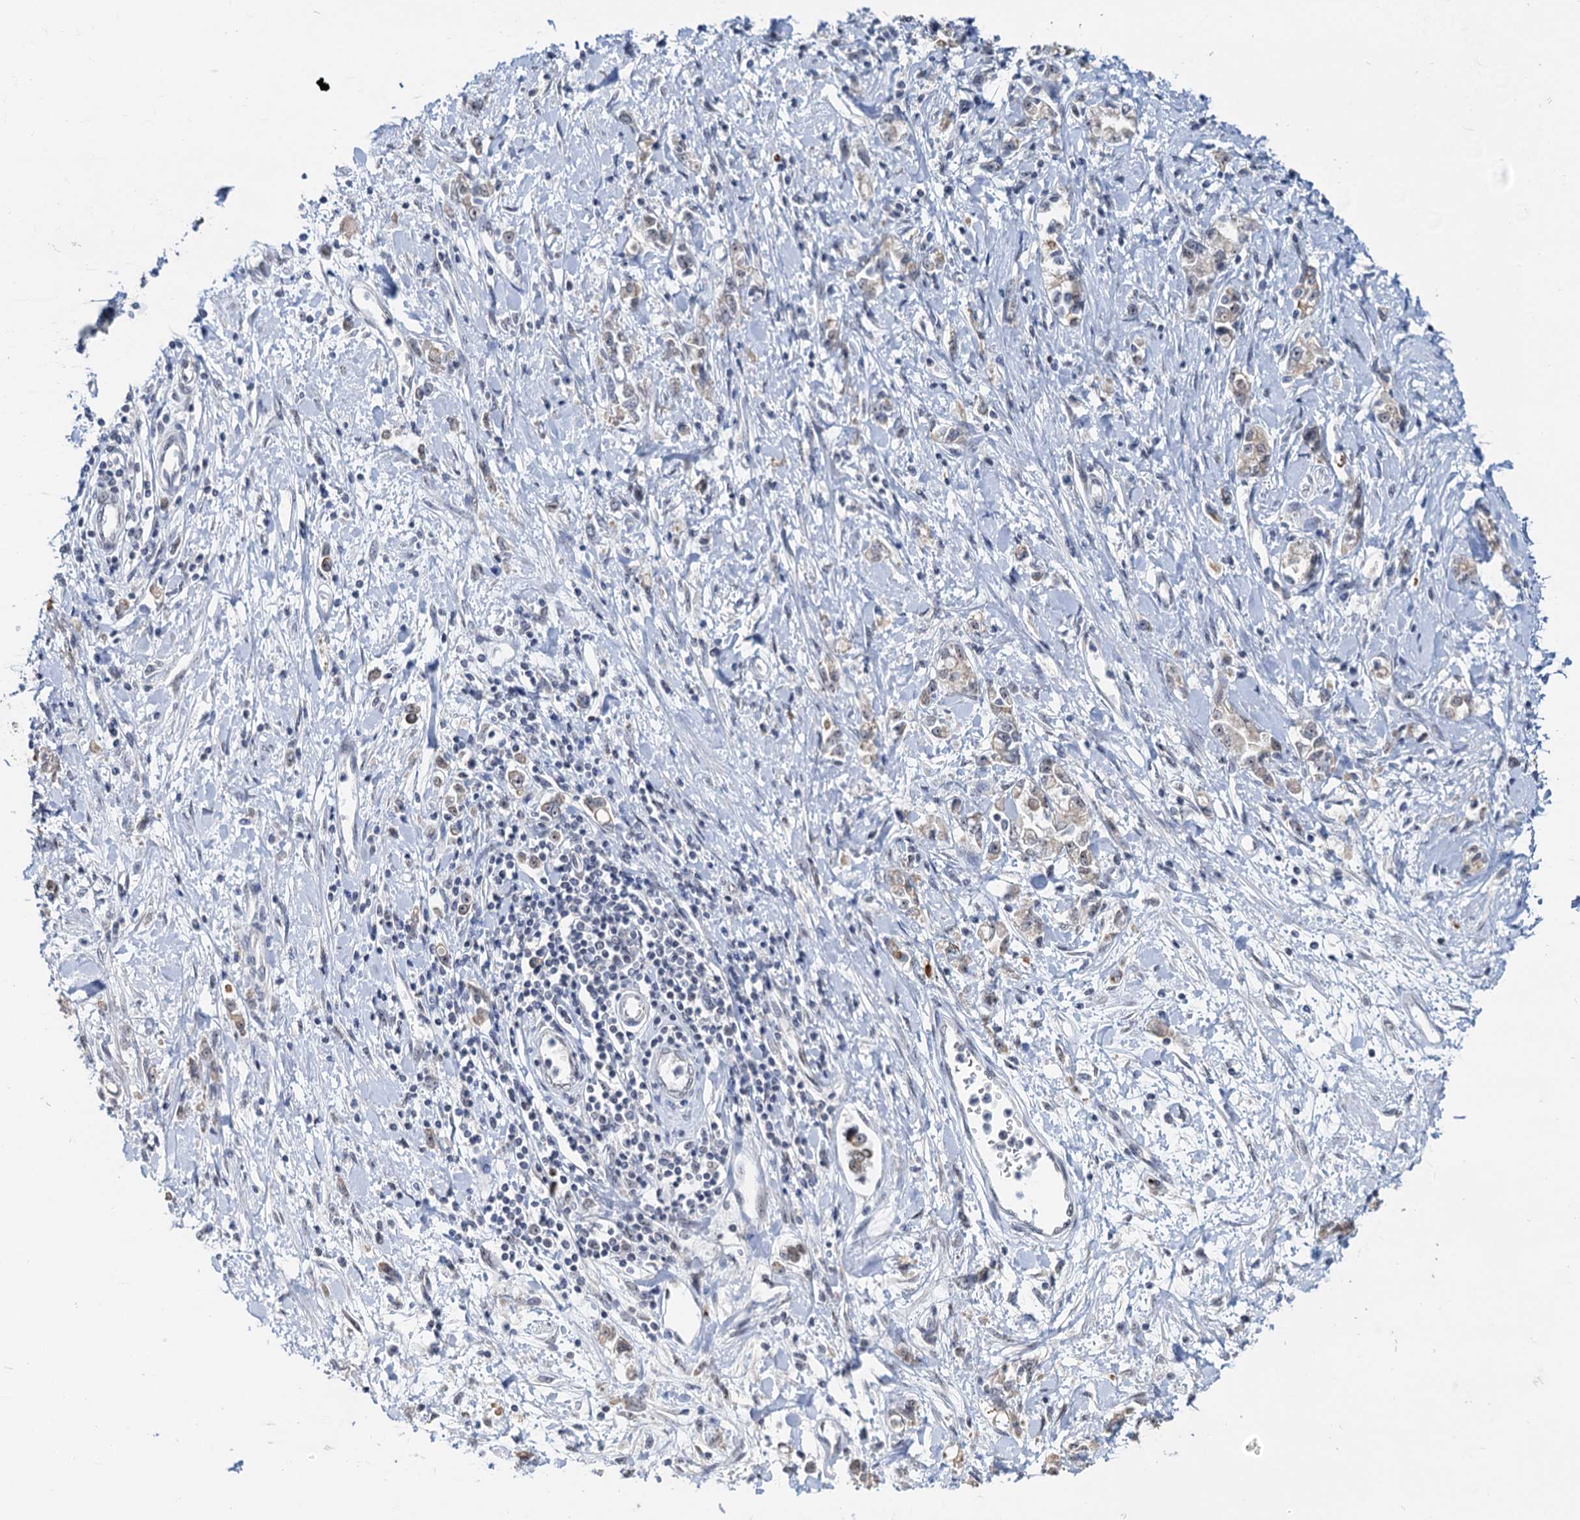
{"staining": {"intensity": "weak", "quantity": "<25%", "location": "cytoplasmic/membranous"}, "tissue": "stomach cancer", "cell_type": "Tumor cells", "image_type": "cancer", "snomed": [{"axis": "morphology", "description": "Adenocarcinoma, NOS"}, {"axis": "topography", "description": "Stomach"}], "caption": "There is no significant positivity in tumor cells of stomach adenocarcinoma.", "gene": "NAT10", "patient": {"sex": "female", "age": 76}}